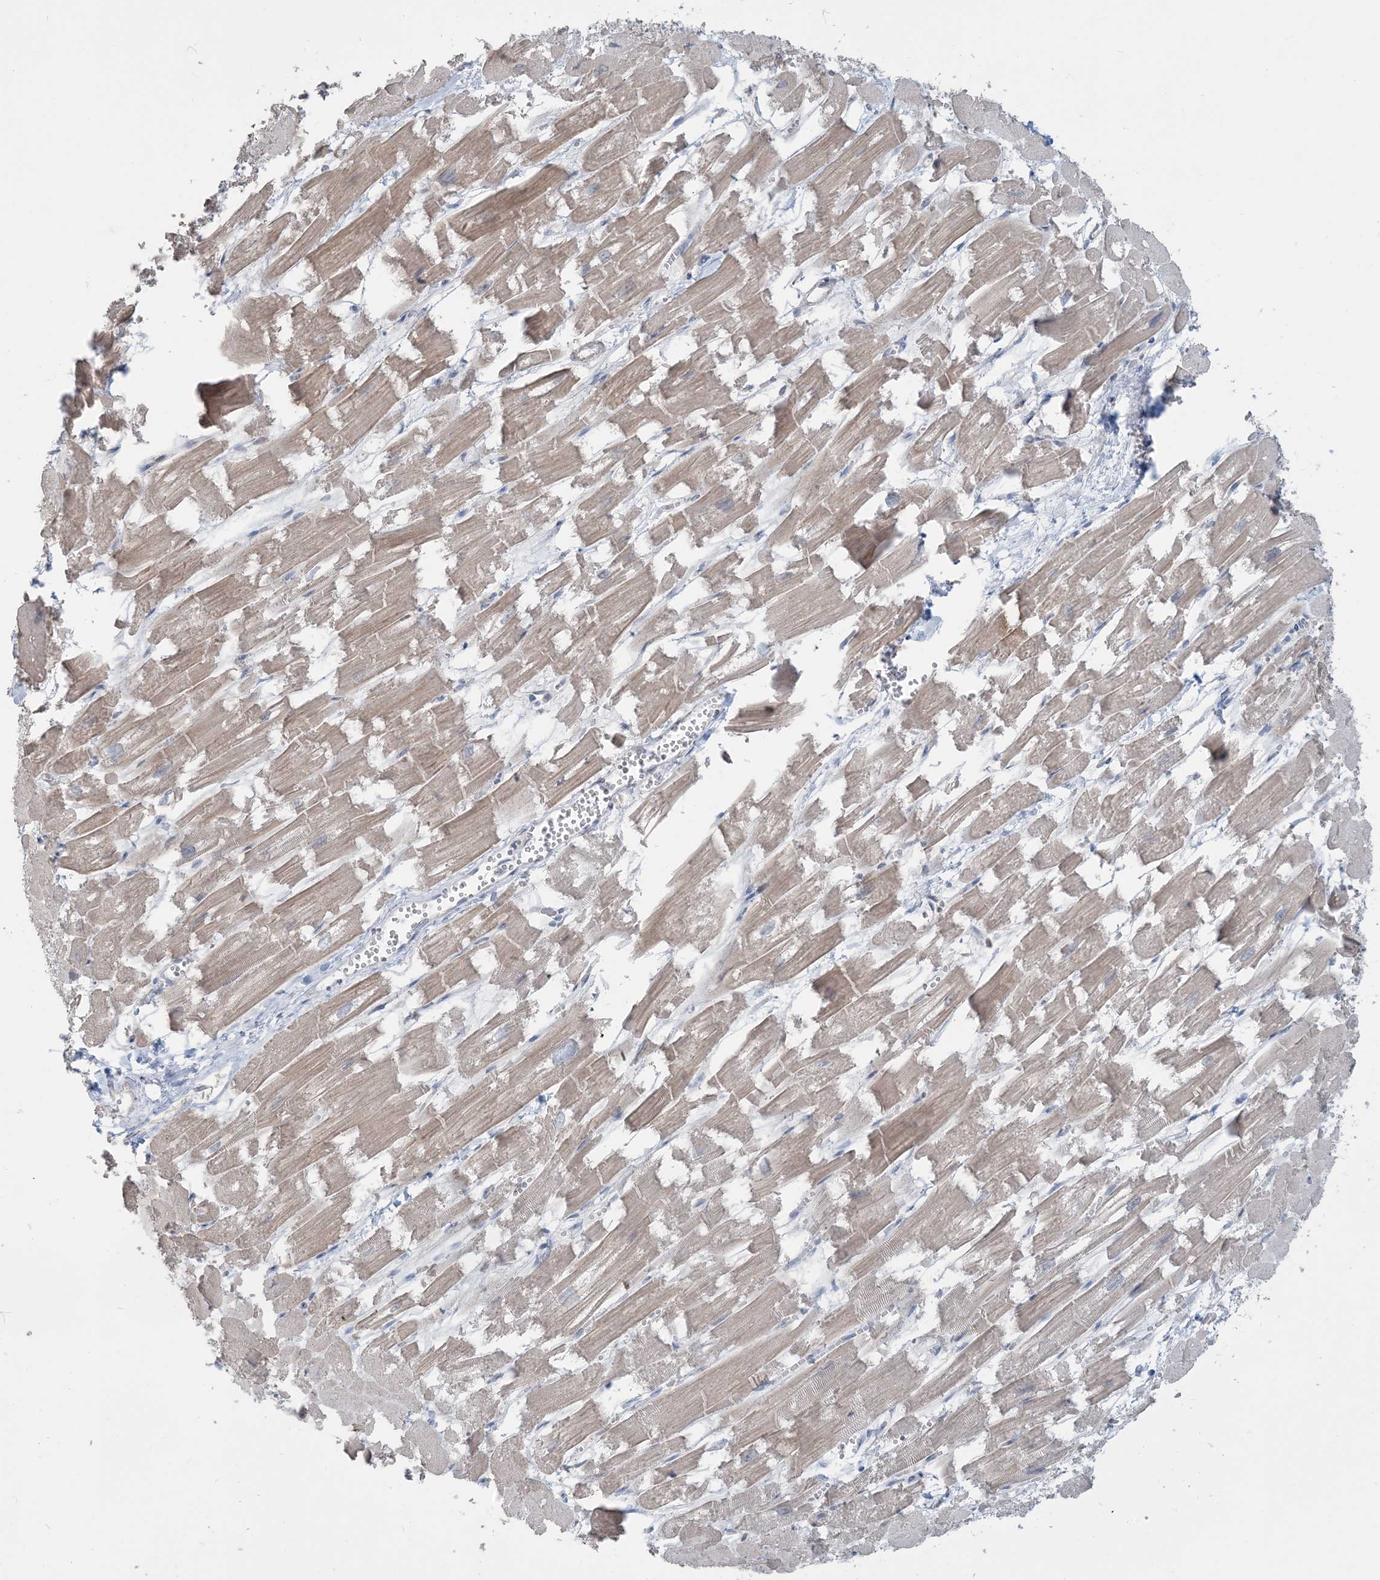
{"staining": {"intensity": "weak", "quantity": "<25%", "location": "cytoplasmic/membranous"}, "tissue": "heart muscle", "cell_type": "Cardiomyocytes", "image_type": "normal", "snomed": [{"axis": "morphology", "description": "Normal tissue, NOS"}, {"axis": "topography", "description": "Heart"}], "caption": "This is an immunohistochemistry micrograph of unremarkable human heart muscle. There is no expression in cardiomyocytes.", "gene": "NPHS2", "patient": {"sex": "male", "age": 54}}